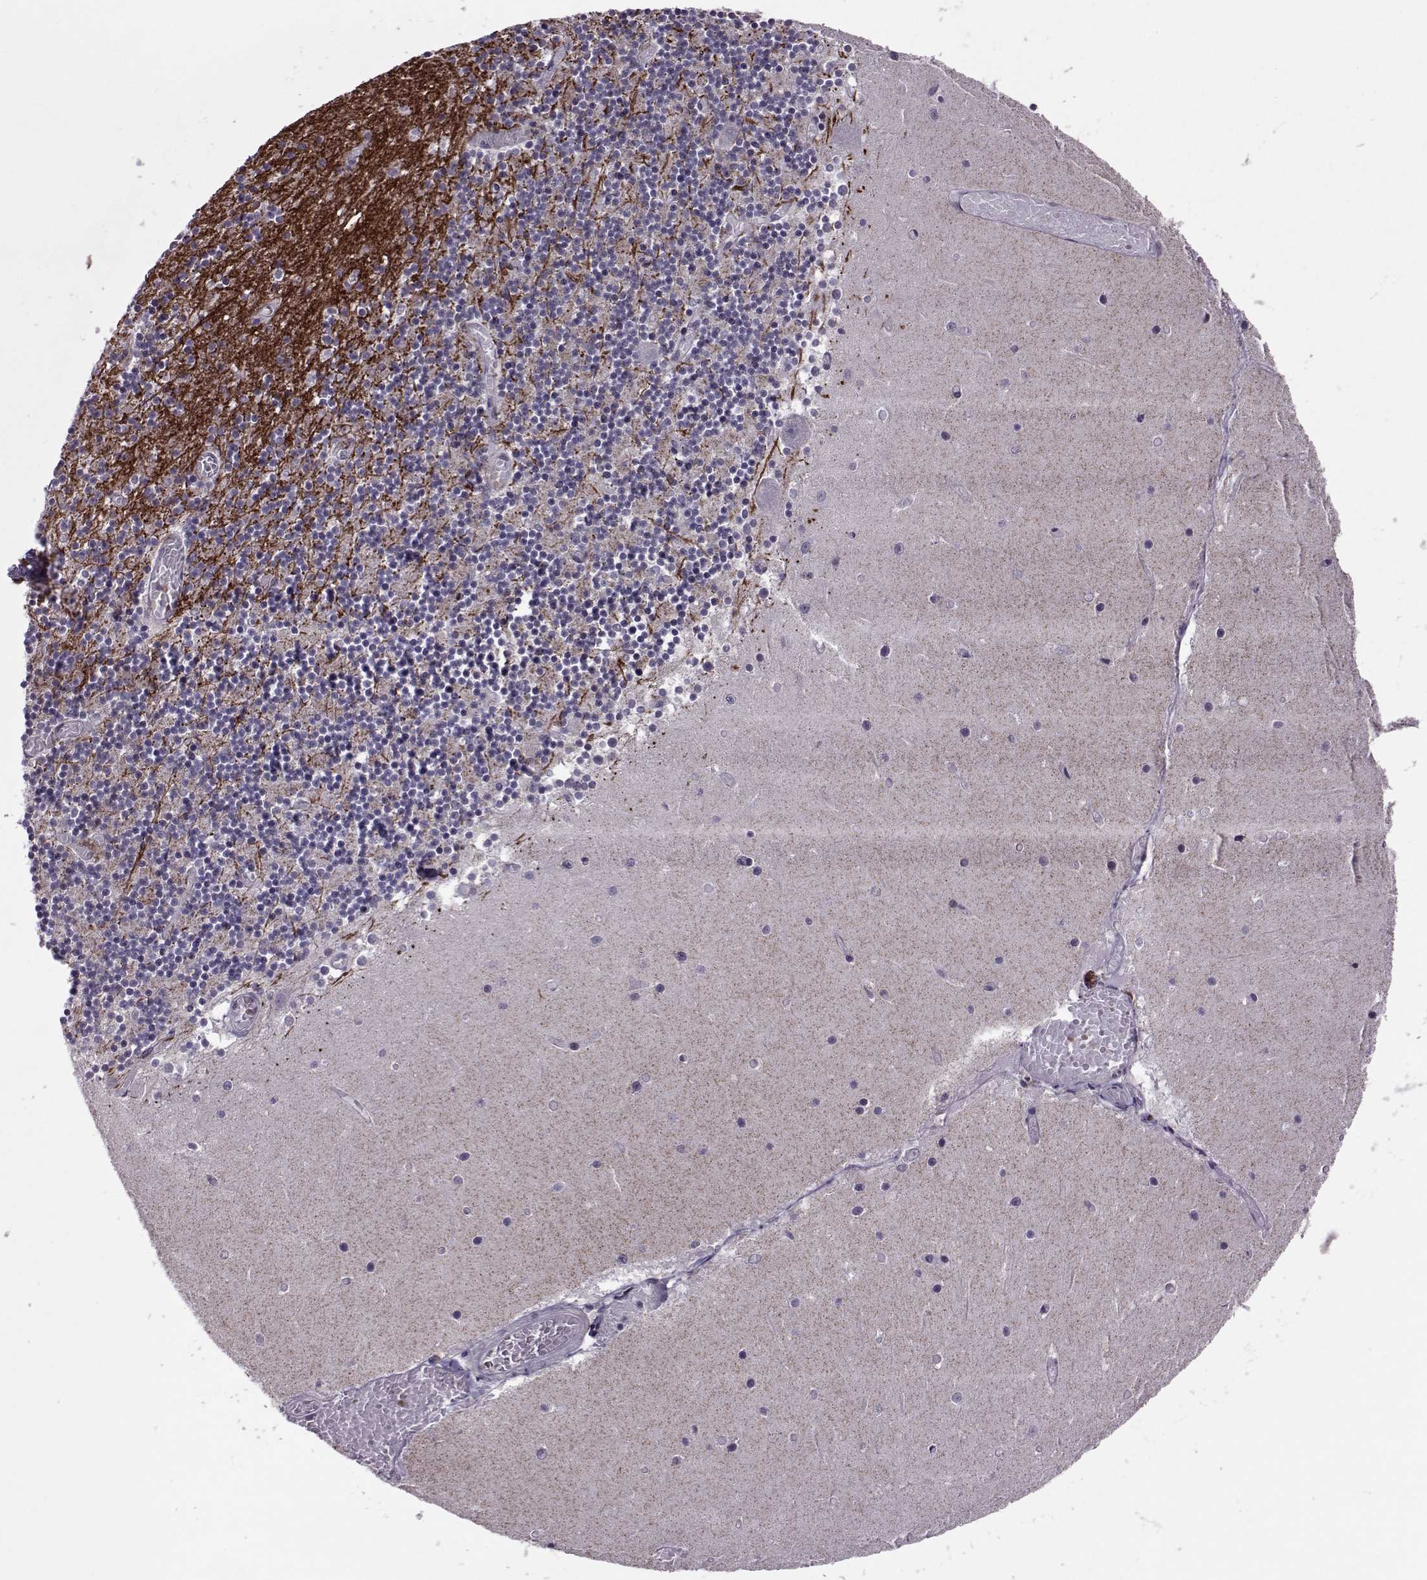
{"staining": {"intensity": "negative", "quantity": "none", "location": "none"}, "tissue": "cerebellum", "cell_type": "Cells in granular layer", "image_type": "normal", "snomed": [{"axis": "morphology", "description": "Normal tissue, NOS"}, {"axis": "topography", "description": "Cerebellum"}], "caption": "An immunohistochemistry (IHC) photomicrograph of benign cerebellum is shown. There is no staining in cells in granular layer of cerebellum.", "gene": "CDK4", "patient": {"sex": "female", "age": 28}}